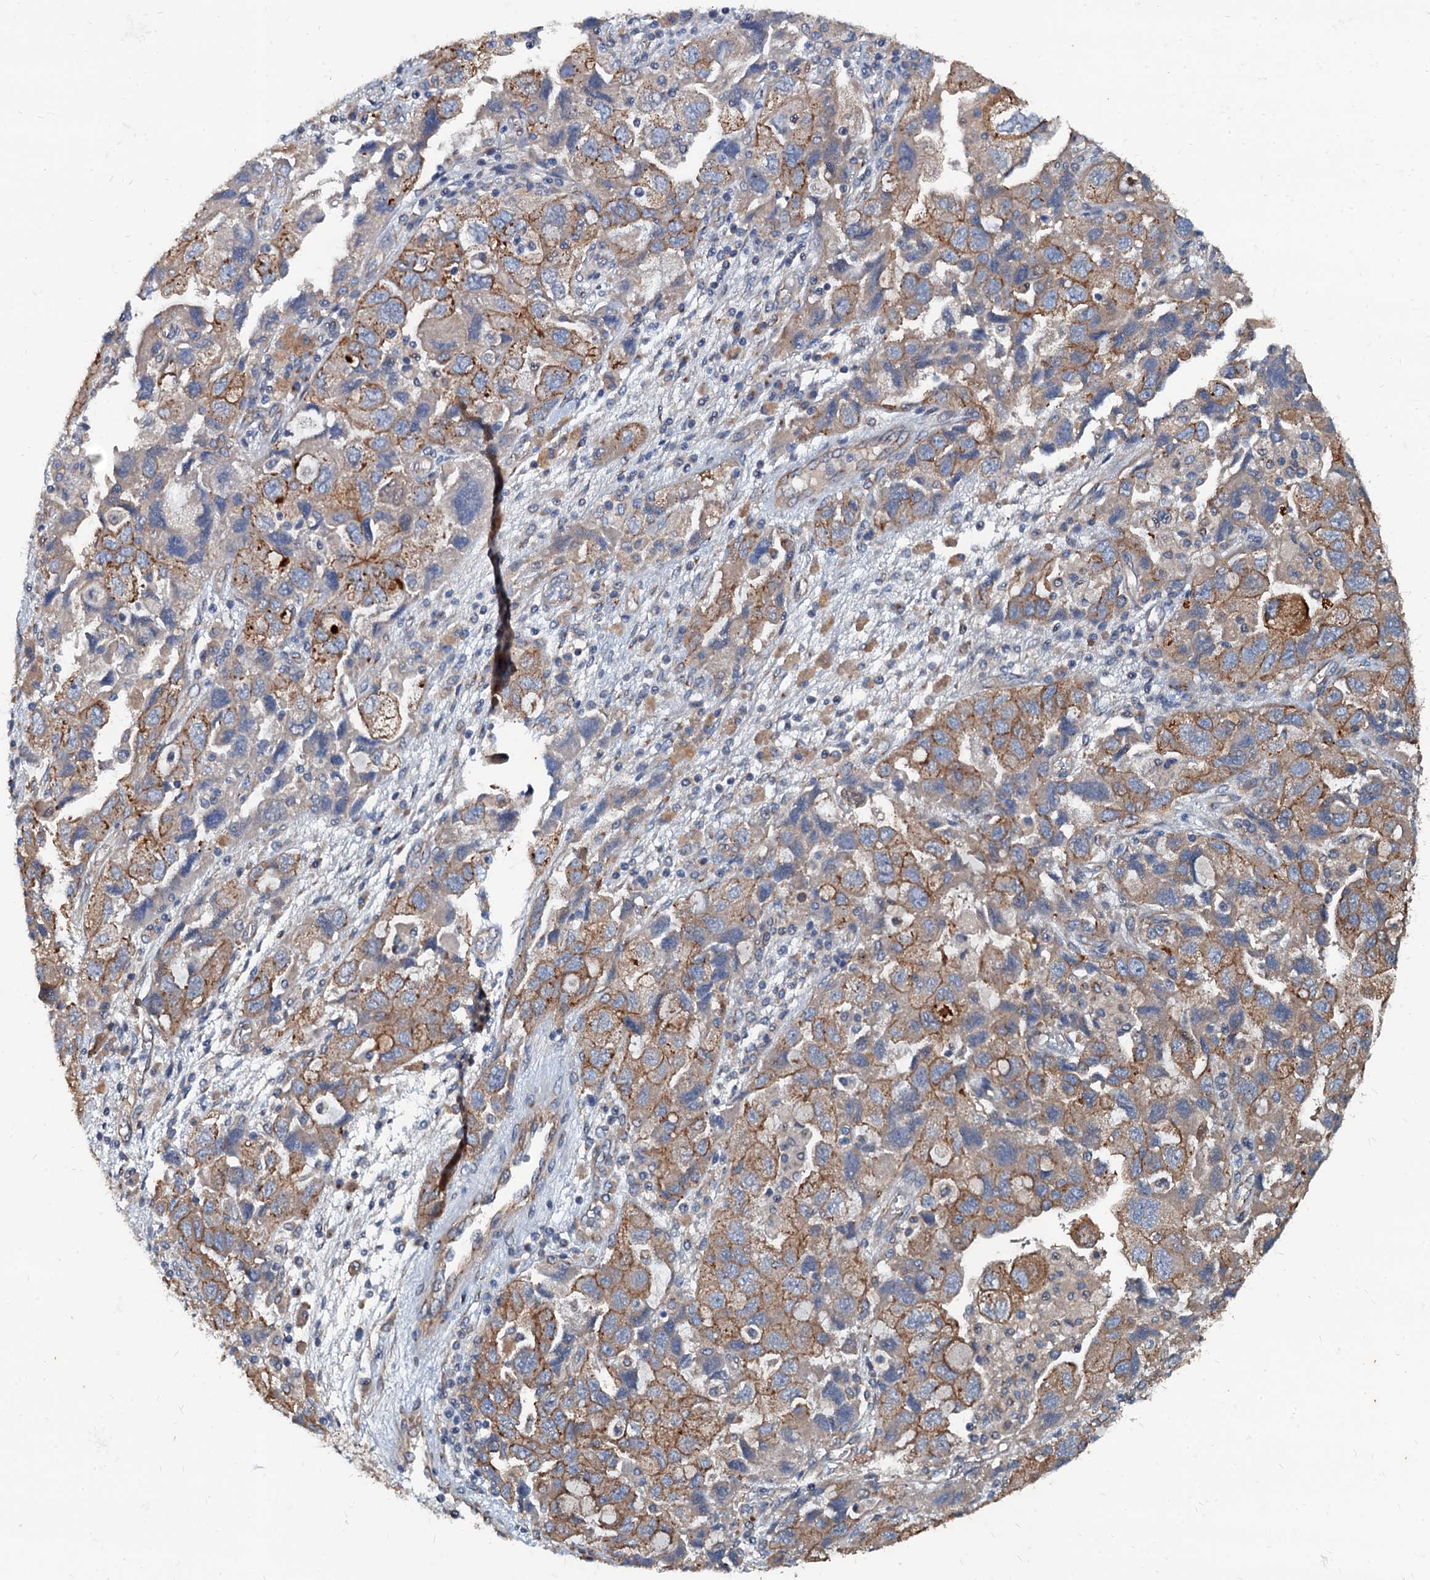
{"staining": {"intensity": "moderate", "quantity": ">75%", "location": "cytoplasmic/membranous"}, "tissue": "ovarian cancer", "cell_type": "Tumor cells", "image_type": "cancer", "snomed": [{"axis": "morphology", "description": "Carcinoma, NOS"}, {"axis": "morphology", "description": "Cystadenocarcinoma, serous, NOS"}, {"axis": "topography", "description": "Ovary"}], "caption": "Immunohistochemistry (DAB (3,3'-diaminobenzidine)) staining of human serous cystadenocarcinoma (ovarian) demonstrates moderate cytoplasmic/membranous protein positivity in about >75% of tumor cells. (DAB (3,3'-diaminobenzidine) IHC, brown staining for protein, blue staining for nuclei).", "gene": "NGRN", "patient": {"sex": "female", "age": 69}}